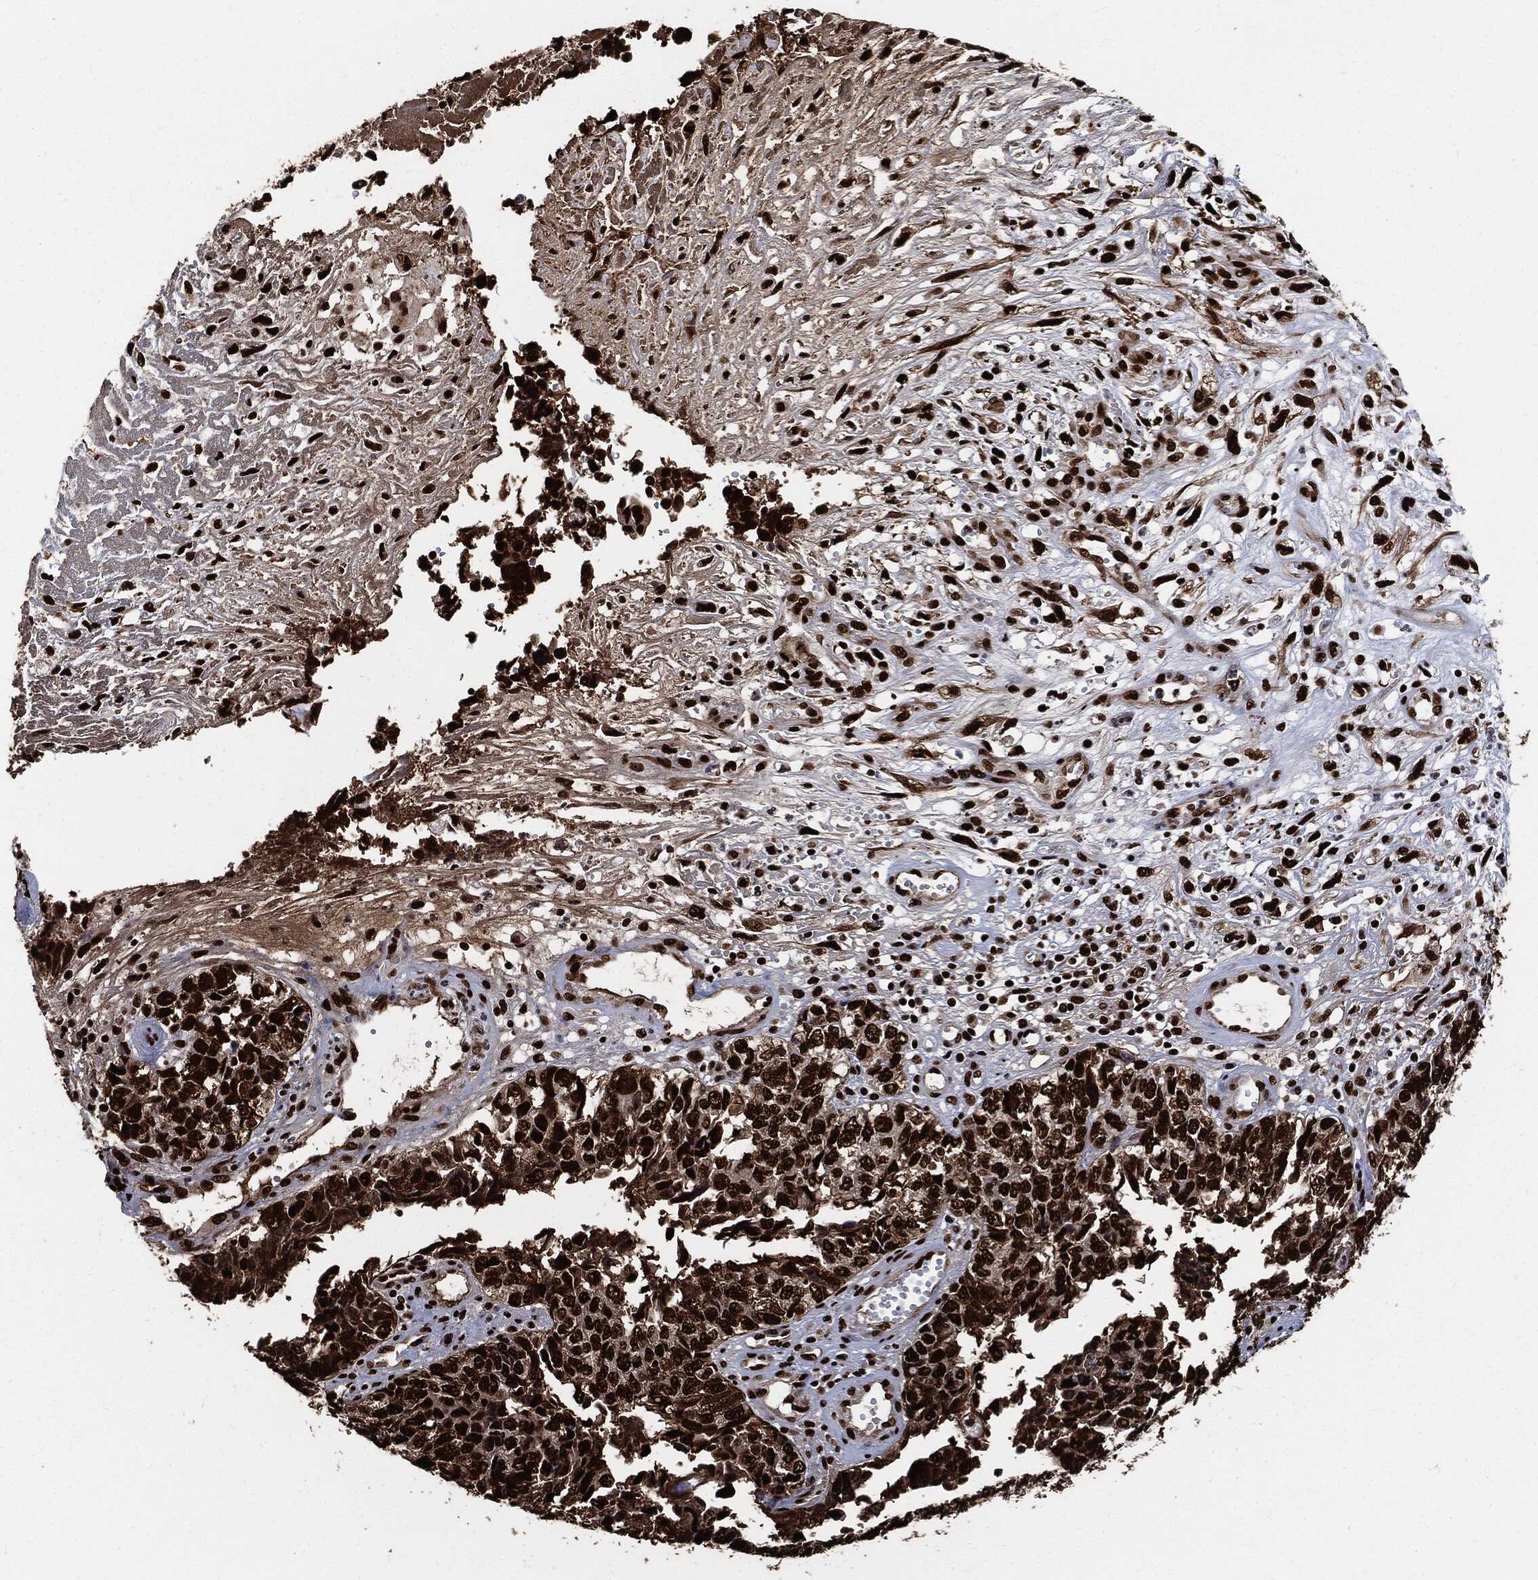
{"staining": {"intensity": "strong", "quantity": ">75%", "location": "nuclear"}, "tissue": "cervical cancer", "cell_type": "Tumor cells", "image_type": "cancer", "snomed": [{"axis": "morphology", "description": "Squamous cell carcinoma, NOS"}, {"axis": "topography", "description": "Cervix"}], "caption": "Tumor cells display strong nuclear expression in approximately >75% of cells in cervical squamous cell carcinoma.", "gene": "RECQL", "patient": {"sex": "female", "age": 63}}